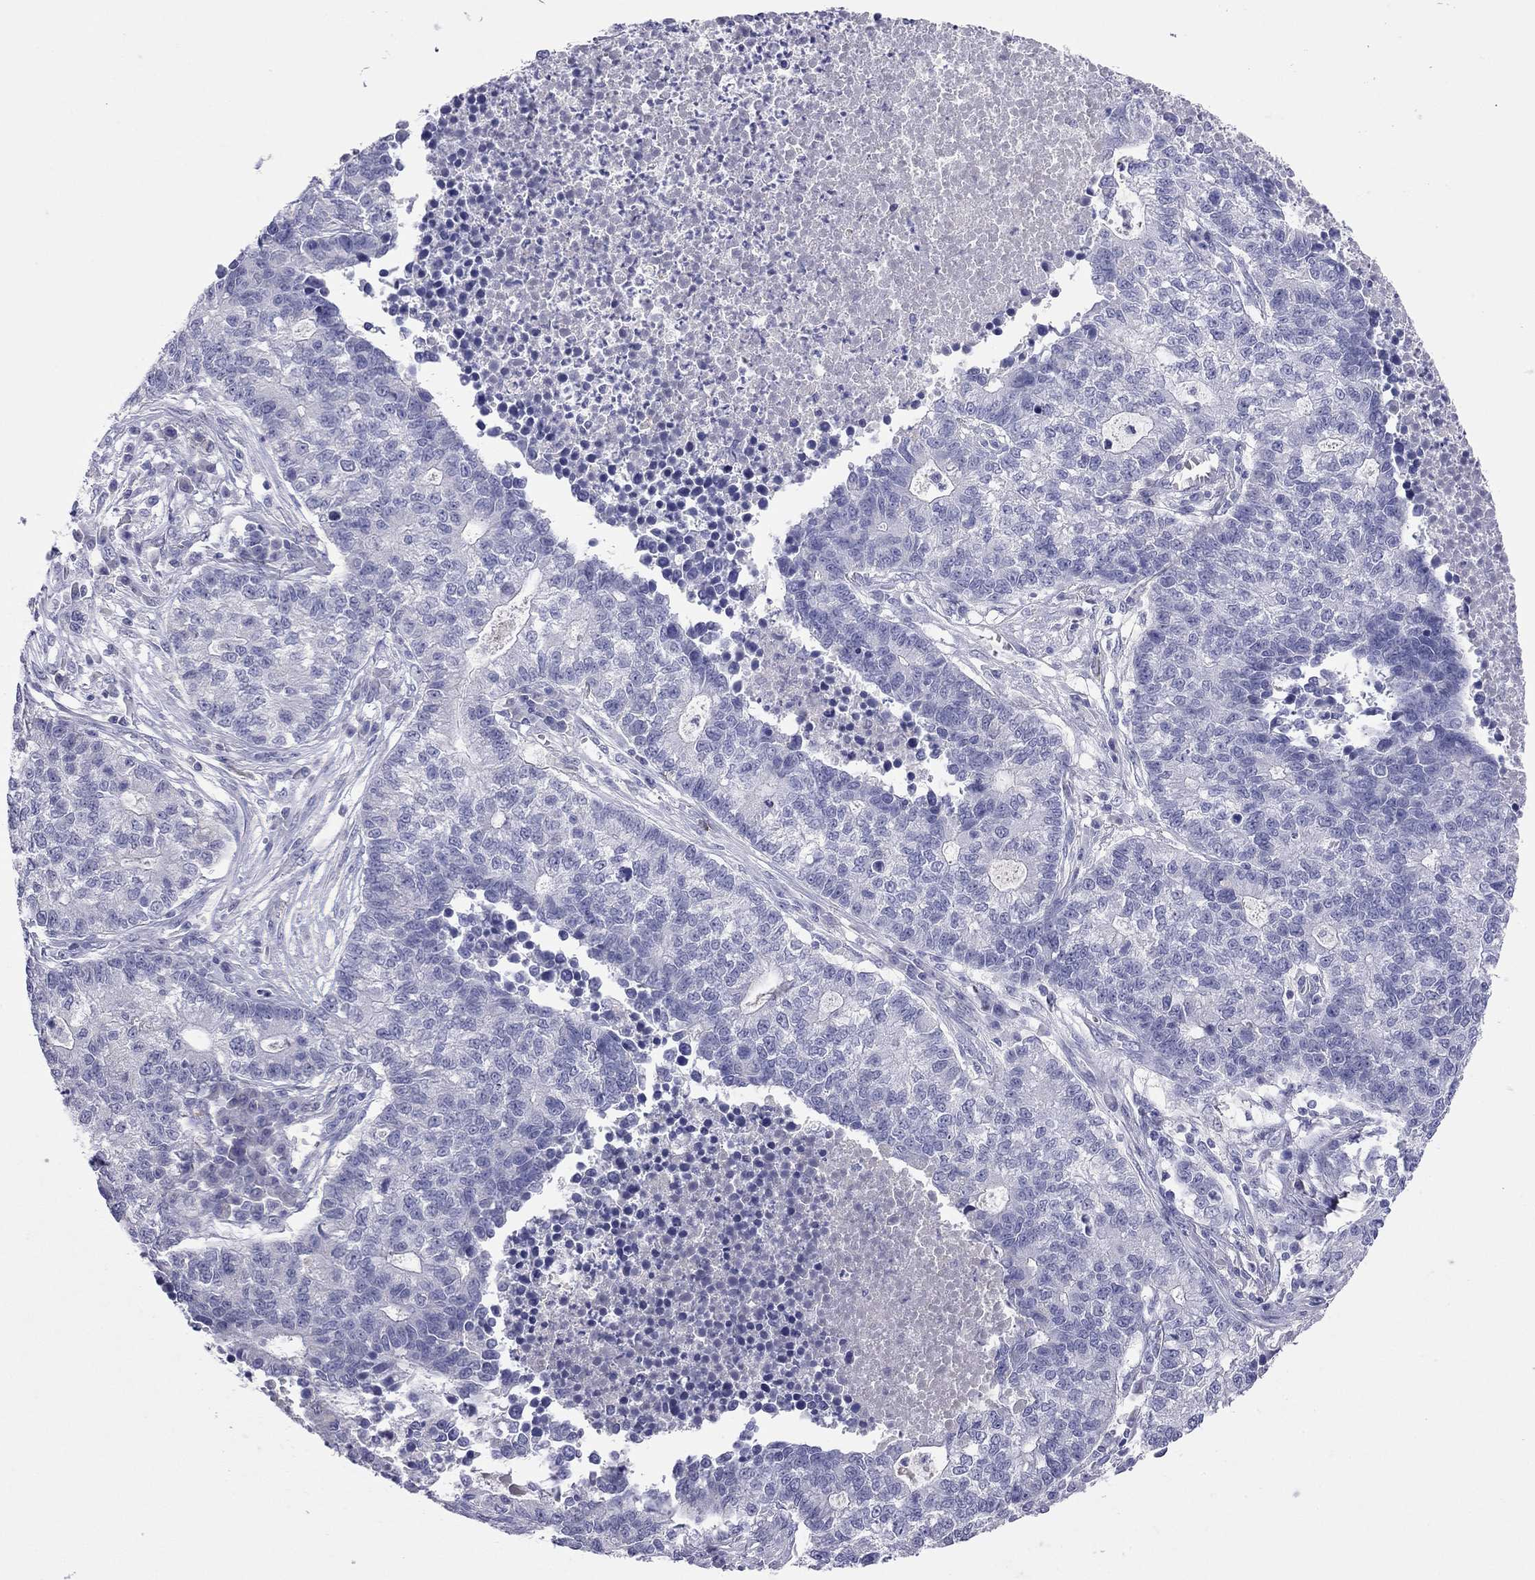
{"staining": {"intensity": "negative", "quantity": "none", "location": "none"}, "tissue": "lung cancer", "cell_type": "Tumor cells", "image_type": "cancer", "snomed": [{"axis": "morphology", "description": "Adenocarcinoma, NOS"}, {"axis": "topography", "description": "Lung"}], "caption": "Immunohistochemistry (IHC) of lung adenocarcinoma exhibits no positivity in tumor cells.", "gene": "ODF4", "patient": {"sex": "male", "age": 57}}